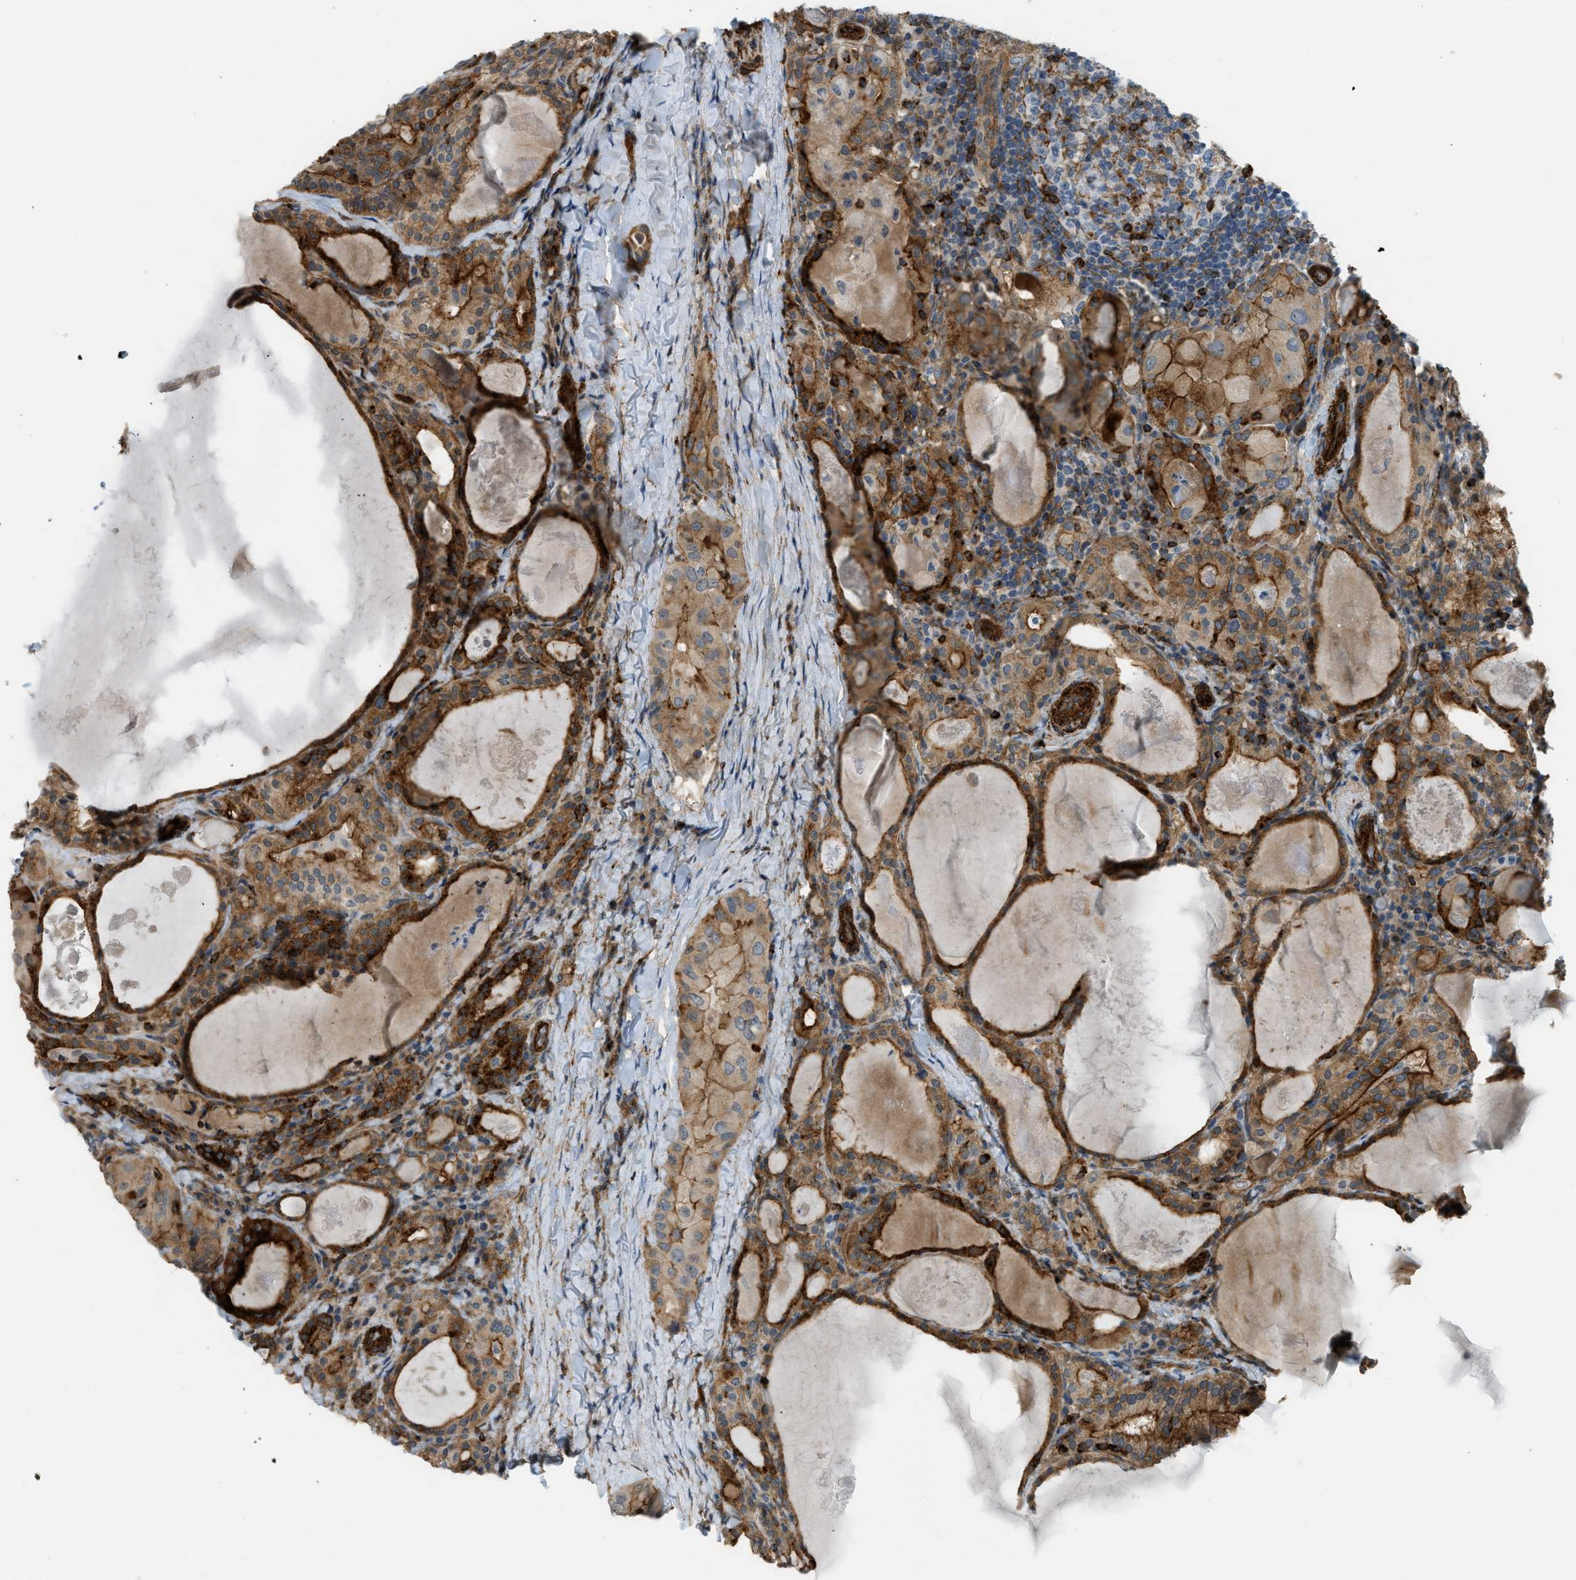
{"staining": {"intensity": "strong", "quantity": ">75%", "location": "cytoplasmic/membranous"}, "tissue": "thyroid cancer", "cell_type": "Tumor cells", "image_type": "cancer", "snomed": [{"axis": "morphology", "description": "Papillary adenocarcinoma, NOS"}, {"axis": "topography", "description": "Thyroid gland"}], "caption": "Protein expression analysis of human thyroid papillary adenocarcinoma reveals strong cytoplasmic/membranous staining in about >75% of tumor cells. The staining was performed using DAB (3,3'-diaminobenzidine), with brown indicating positive protein expression. Nuclei are stained blue with hematoxylin.", "gene": "KIAA1671", "patient": {"sex": "female", "age": 42}}